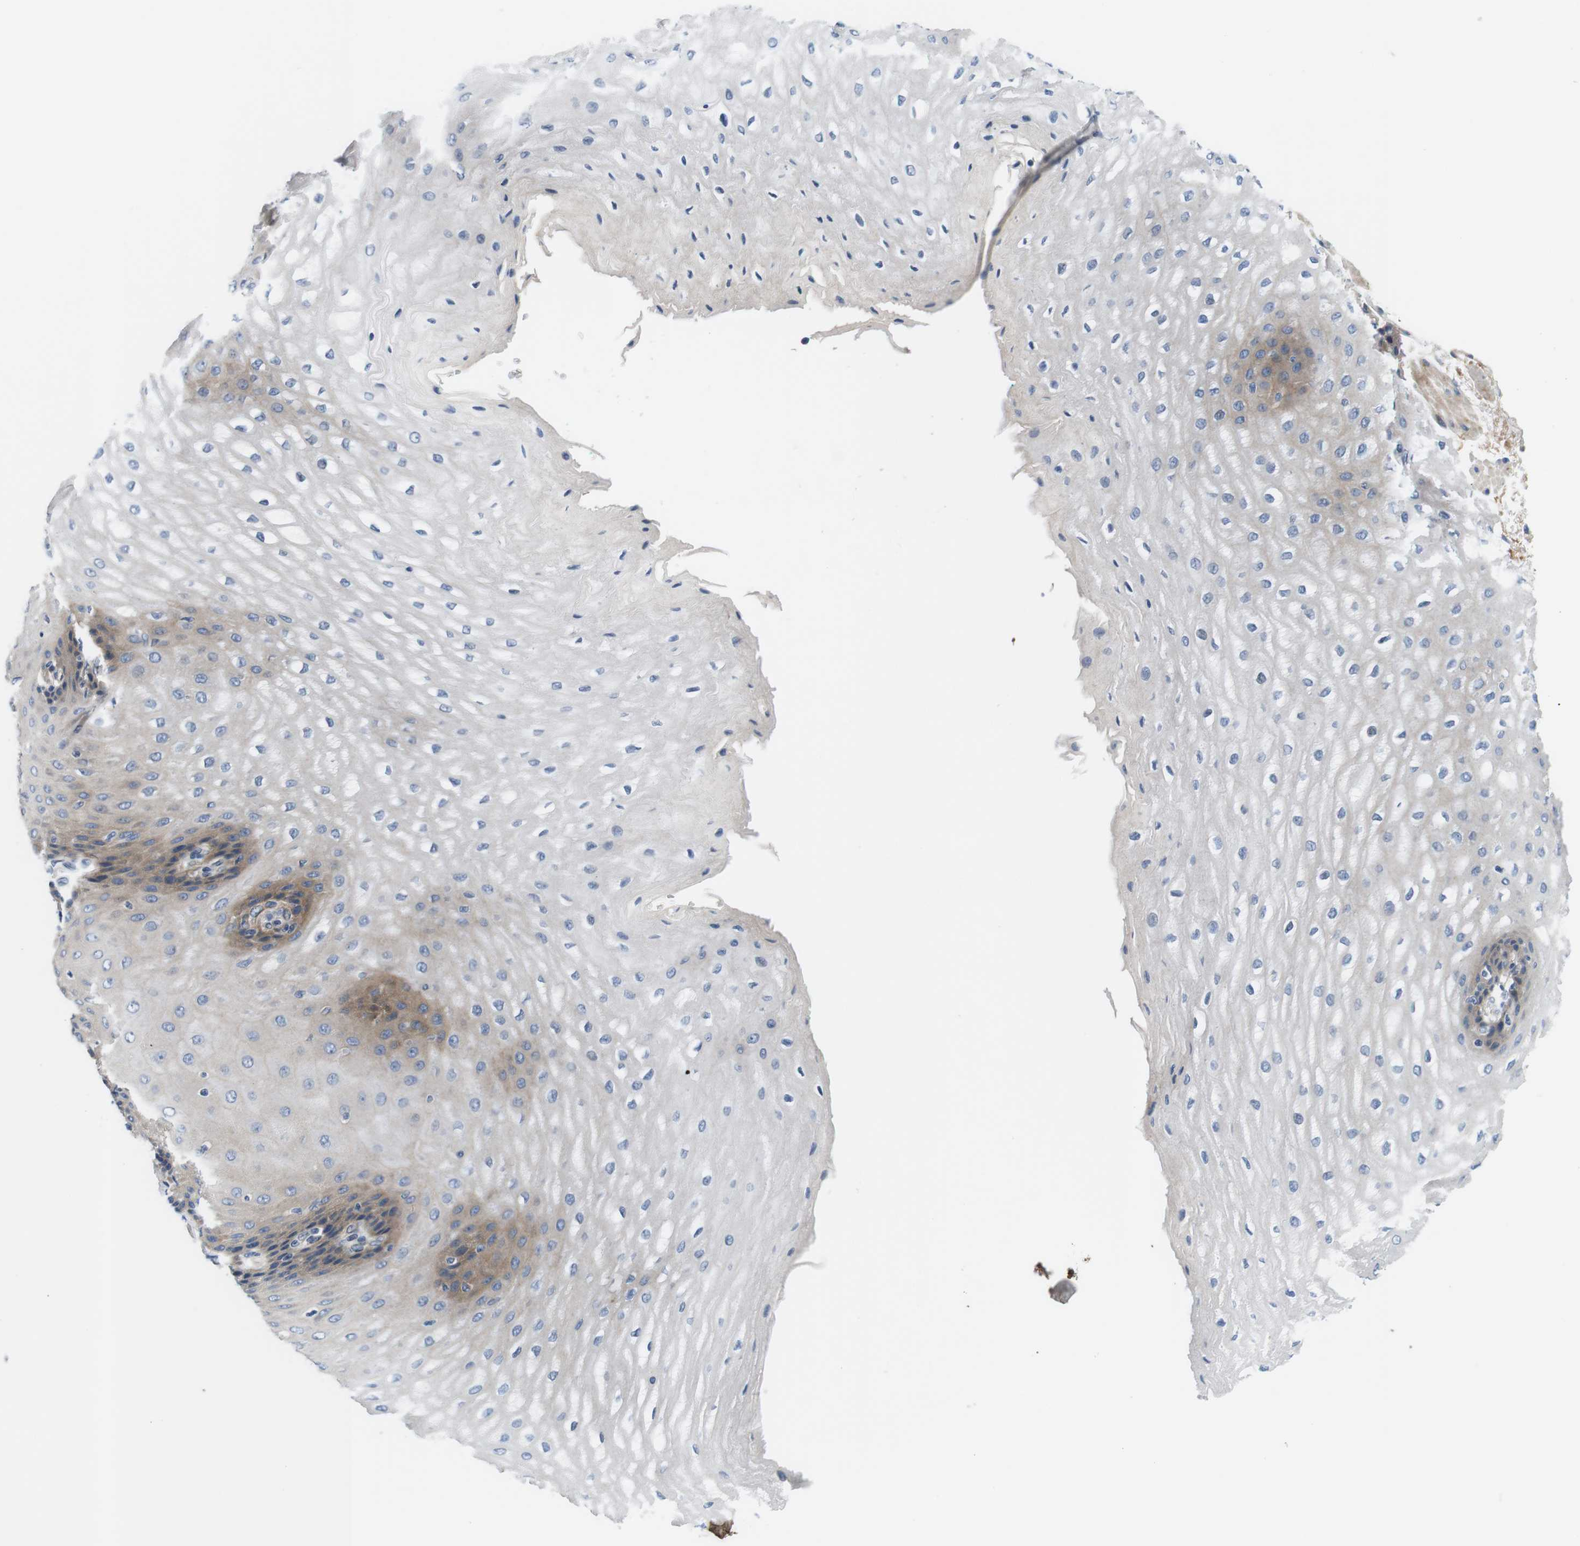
{"staining": {"intensity": "moderate", "quantity": "<25%", "location": "cytoplasmic/membranous"}, "tissue": "esophagus", "cell_type": "Squamous epithelial cells", "image_type": "normal", "snomed": [{"axis": "morphology", "description": "Normal tissue, NOS"}, {"axis": "topography", "description": "Esophagus"}], "caption": "DAB (3,3'-diaminobenzidine) immunohistochemical staining of normal human esophagus shows moderate cytoplasmic/membranous protein staining in about <25% of squamous epithelial cells.", "gene": "SLC30A1", "patient": {"sex": "male", "age": 54}}